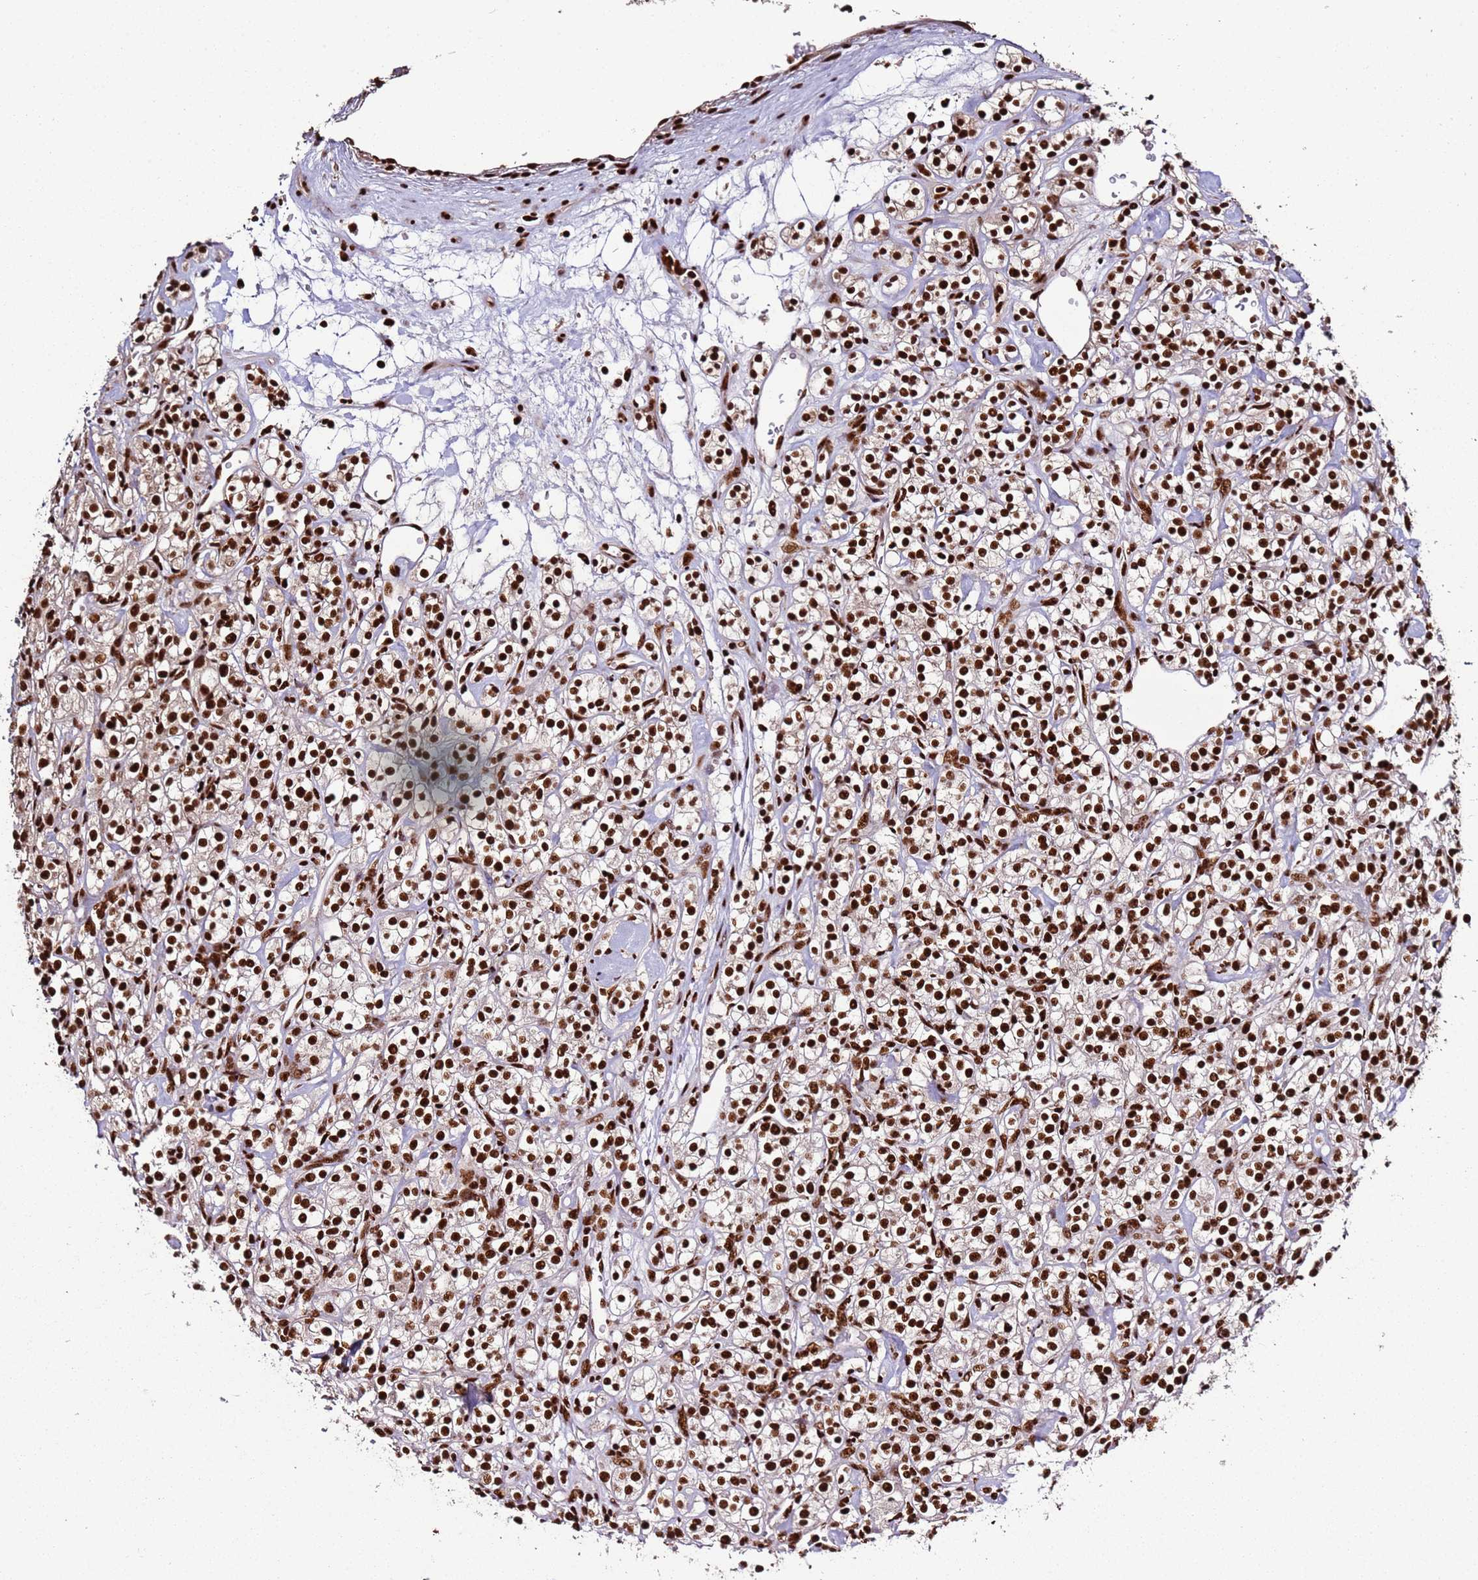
{"staining": {"intensity": "strong", "quantity": ">75%", "location": "nuclear"}, "tissue": "renal cancer", "cell_type": "Tumor cells", "image_type": "cancer", "snomed": [{"axis": "morphology", "description": "Adenocarcinoma, NOS"}, {"axis": "topography", "description": "Kidney"}], "caption": "IHC histopathology image of human renal cancer (adenocarcinoma) stained for a protein (brown), which reveals high levels of strong nuclear expression in about >75% of tumor cells.", "gene": "C6orf226", "patient": {"sex": "male", "age": 77}}